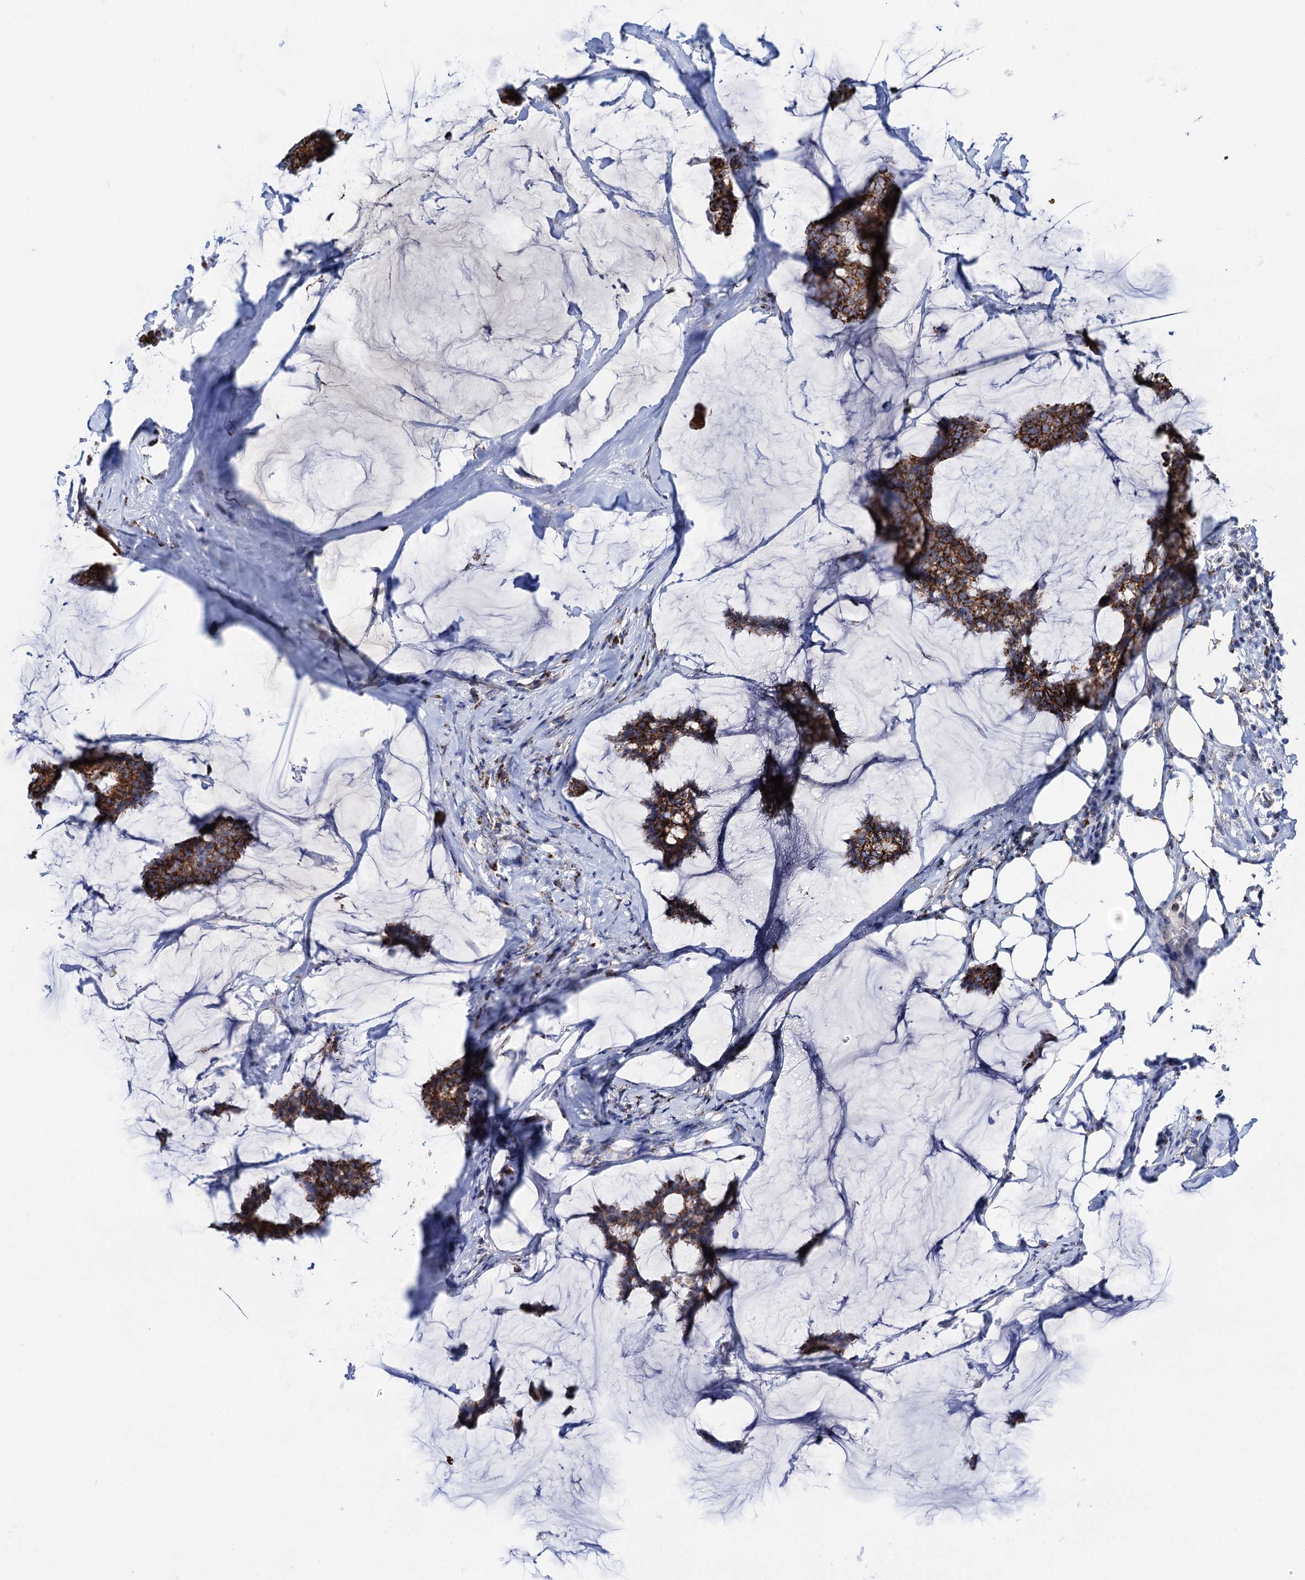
{"staining": {"intensity": "strong", "quantity": ">75%", "location": "cytoplasmic/membranous"}, "tissue": "breast cancer", "cell_type": "Tumor cells", "image_type": "cancer", "snomed": [{"axis": "morphology", "description": "Duct carcinoma"}, {"axis": "topography", "description": "Breast"}], "caption": "Human intraductal carcinoma (breast) stained for a protein (brown) shows strong cytoplasmic/membranous positive staining in about >75% of tumor cells.", "gene": "C2CD3", "patient": {"sex": "female", "age": 93}}